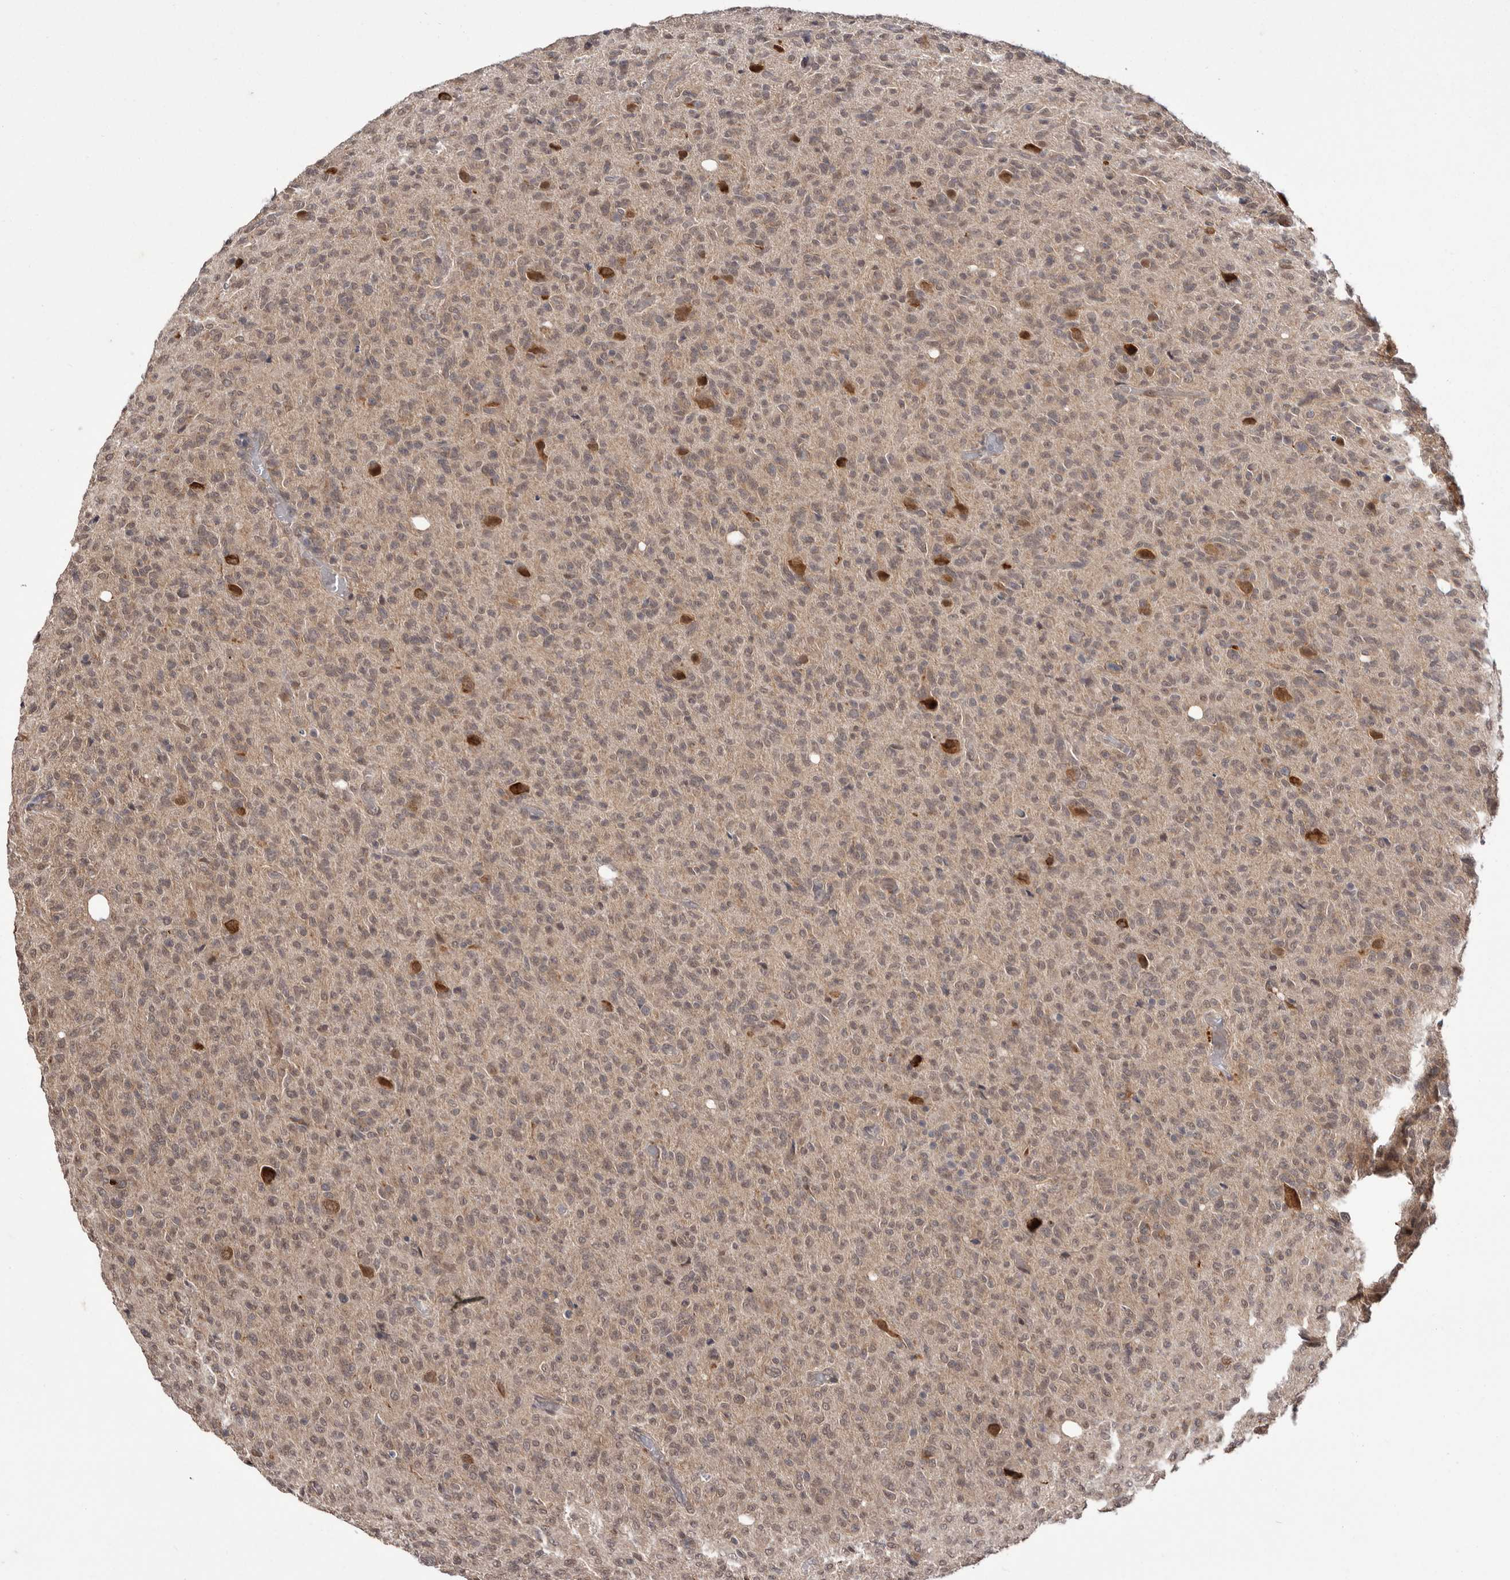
{"staining": {"intensity": "weak", "quantity": ">75%", "location": "cytoplasmic/membranous,nuclear"}, "tissue": "glioma", "cell_type": "Tumor cells", "image_type": "cancer", "snomed": [{"axis": "morphology", "description": "Glioma, malignant, High grade"}, {"axis": "topography", "description": "Brain"}], "caption": "IHC micrograph of glioma stained for a protein (brown), which shows low levels of weak cytoplasmic/membranous and nuclear positivity in approximately >75% of tumor cells.", "gene": "LRGUK", "patient": {"sex": "female", "age": 57}}